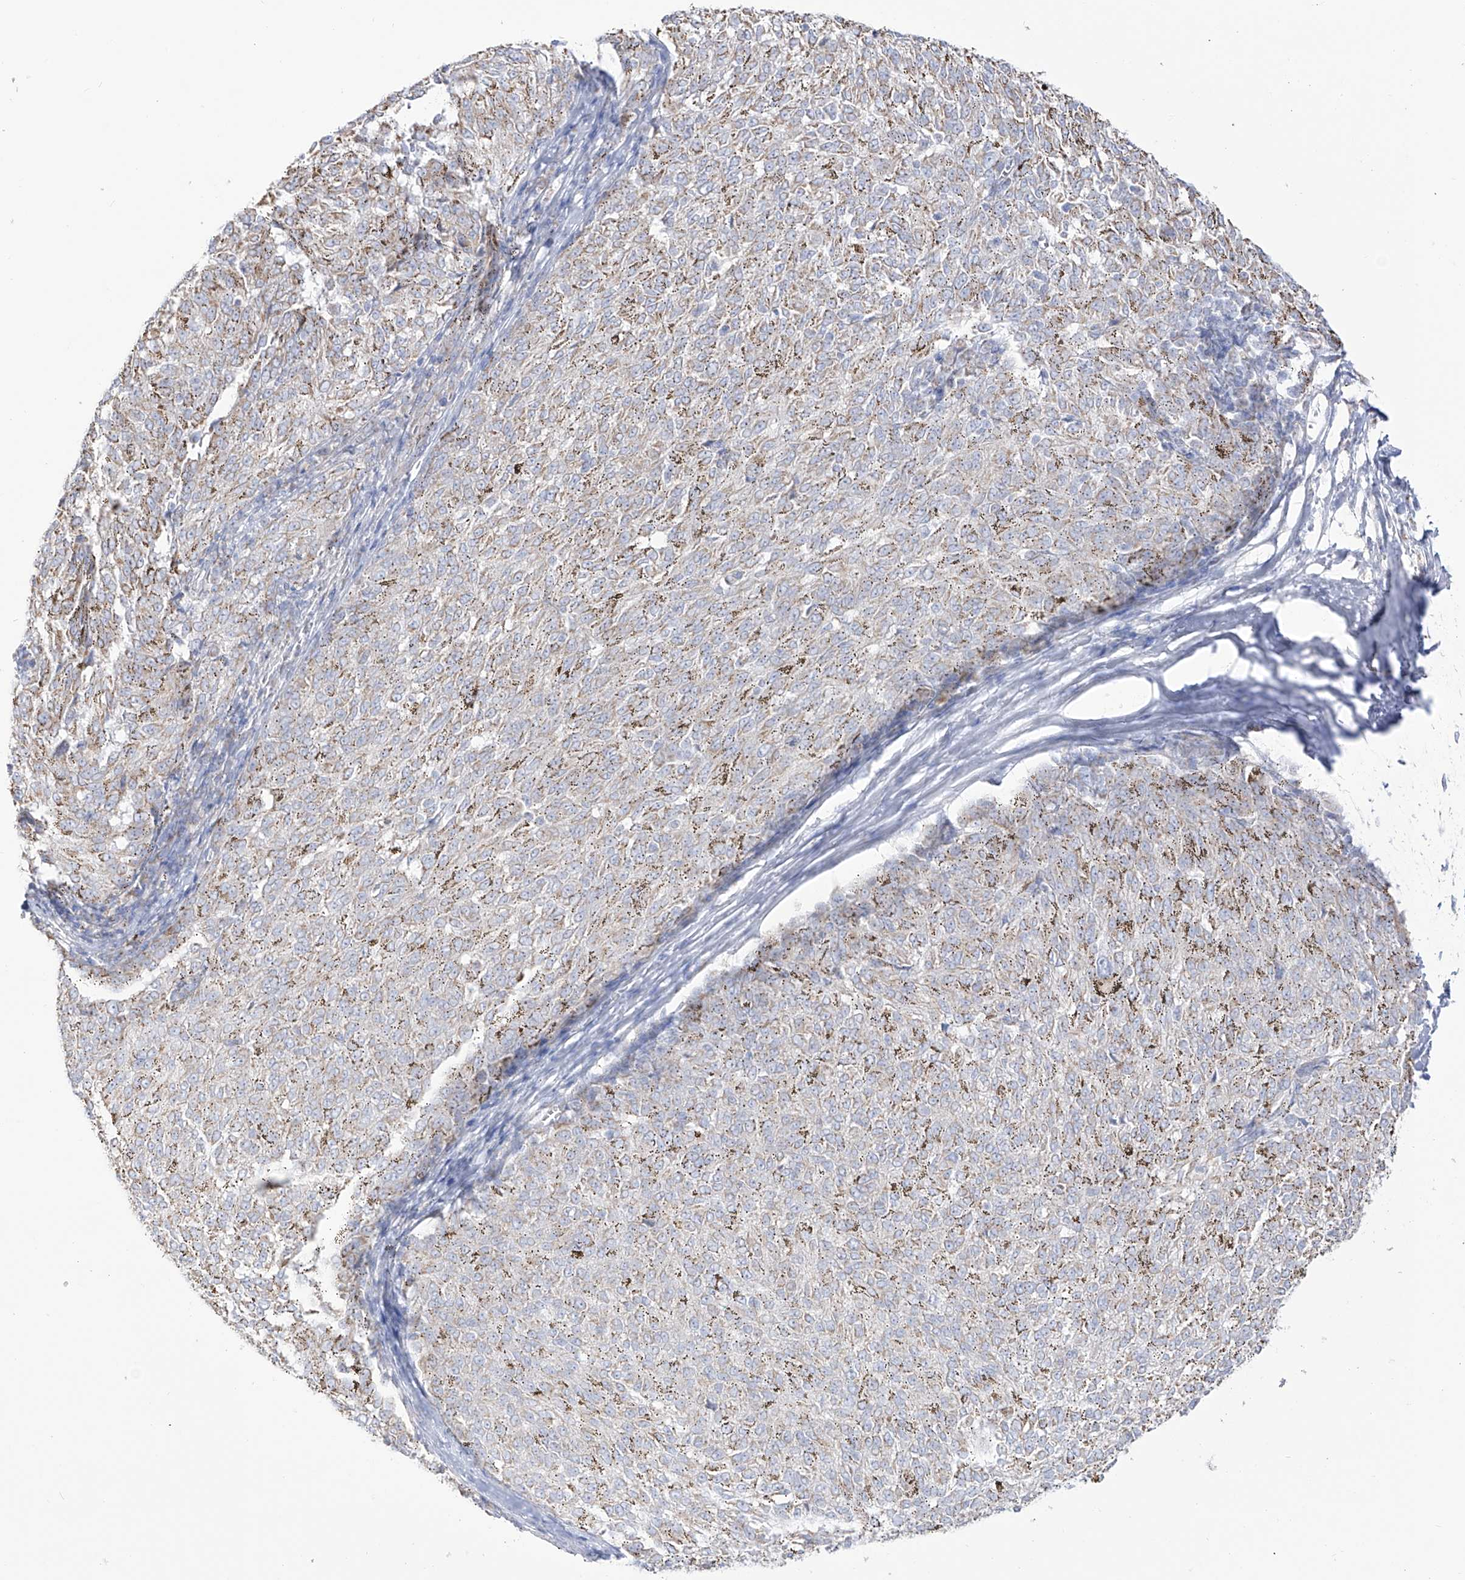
{"staining": {"intensity": "negative", "quantity": "none", "location": "none"}, "tissue": "melanoma", "cell_type": "Tumor cells", "image_type": "cancer", "snomed": [{"axis": "morphology", "description": "Malignant melanoma, NOS"}, {"axis": "topography", "description": "Skin"}], "caption": "Immunohistochemistry histopathology image of neoplastic tissue: human melanoma stained with DAB exhibits no significant protein positivity in tumor cells.", "gene": "RCHY1", "patient": {"sex": "female", "age": 72}}